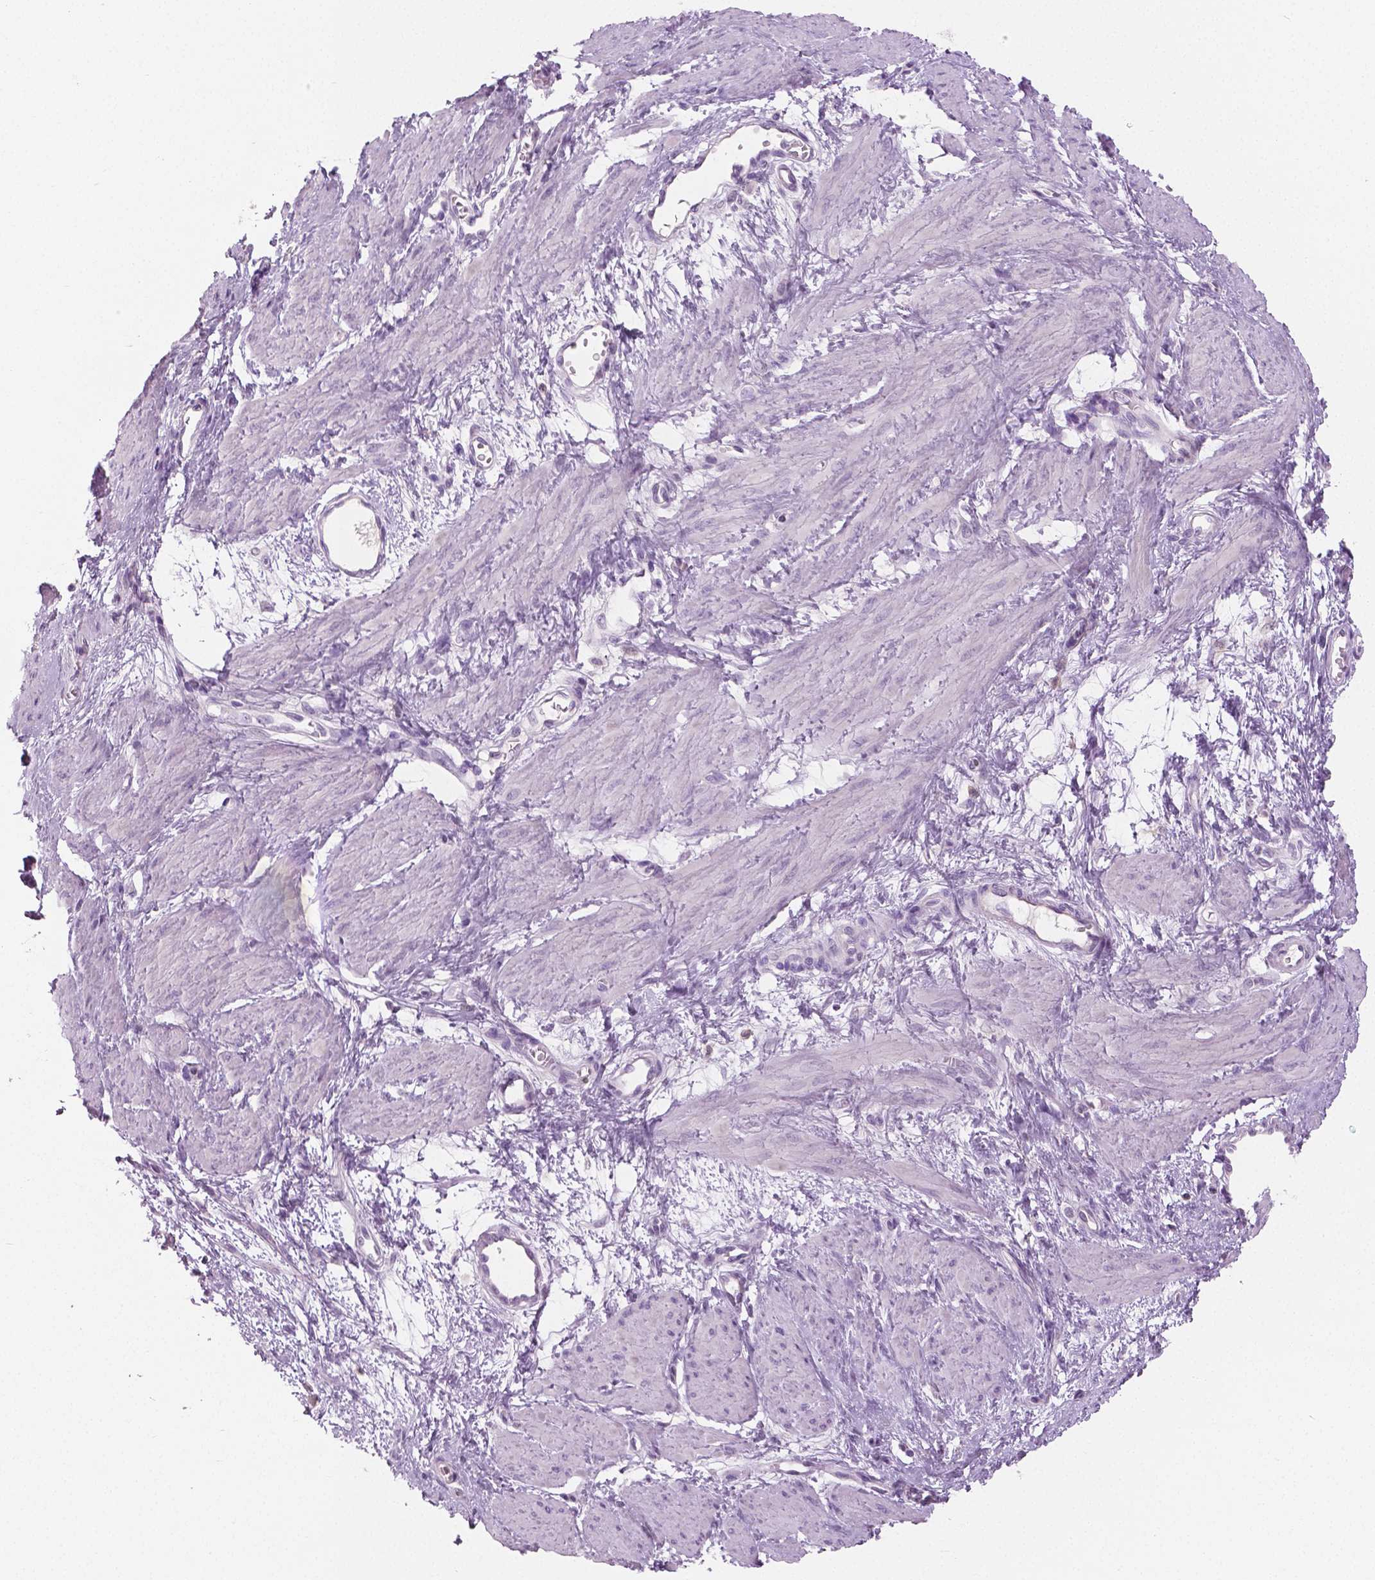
{"staining": {"intensity": "negative", "quantity": "none", "location": "none"}, "tissue": "smooth muscle", "cell_type": "Smooth muscle cells", "image_type": "normal", "snomed": [{"axis": "morphology", "description": "Normal tissue, NOS"}, {"axis": "topography", "description": "Smooth muscle"}, {"axis": "topography", "description": "Uterus"}], "caption": "There is no significant expression in smooth muscle cells of smooth muscle. (Stains: DAB (3,3'-diaminobenzidine) IHC with hematoxylin counter stain, Microscopy: brightfield microscopy at high magnification).", "gene": "GALM", "patient": {"sex": "female", "age": 39}}